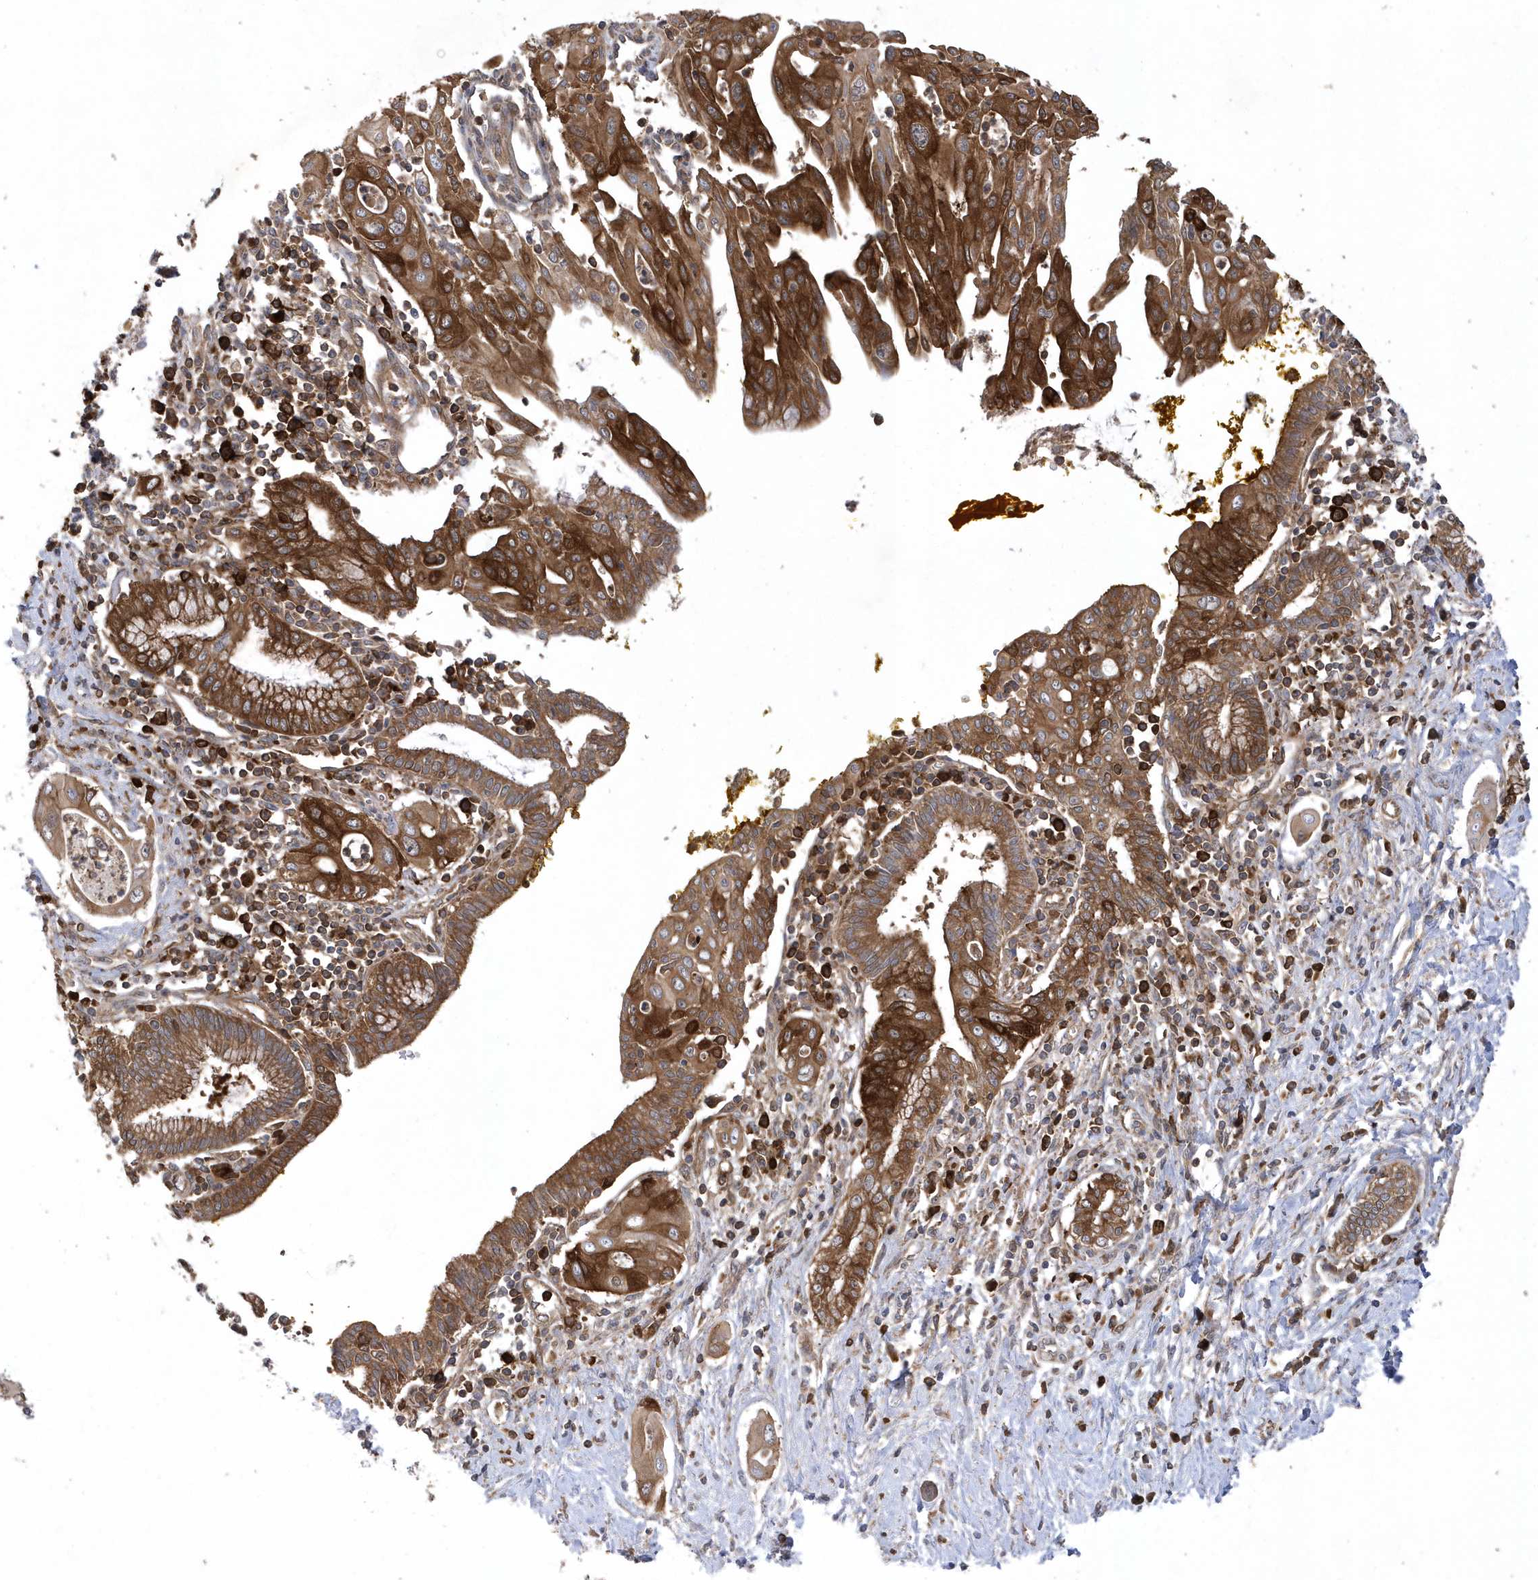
{"staining": {"intensity": "moderate", "quantity": ">75%", "location": "cytoplasmic/membranous"}, "tissue": "pancreatic cancer", "cell_type": "Tumor cells", "image_type": "cancer", "snomed": [{"axis": "morphology", "description": "Adenocarcinoma, NOS"}, {"axis": "topography", "description": "Pancreas"}], "caption": "About >75% of tumor cells in pancreatic cancer reveal moderate cytoplasmic/membranous protein positivity as visualized by brown immunohistochemical staining.", "gene": "PAICS", "patient": {"sex": "male", "age": 58}}